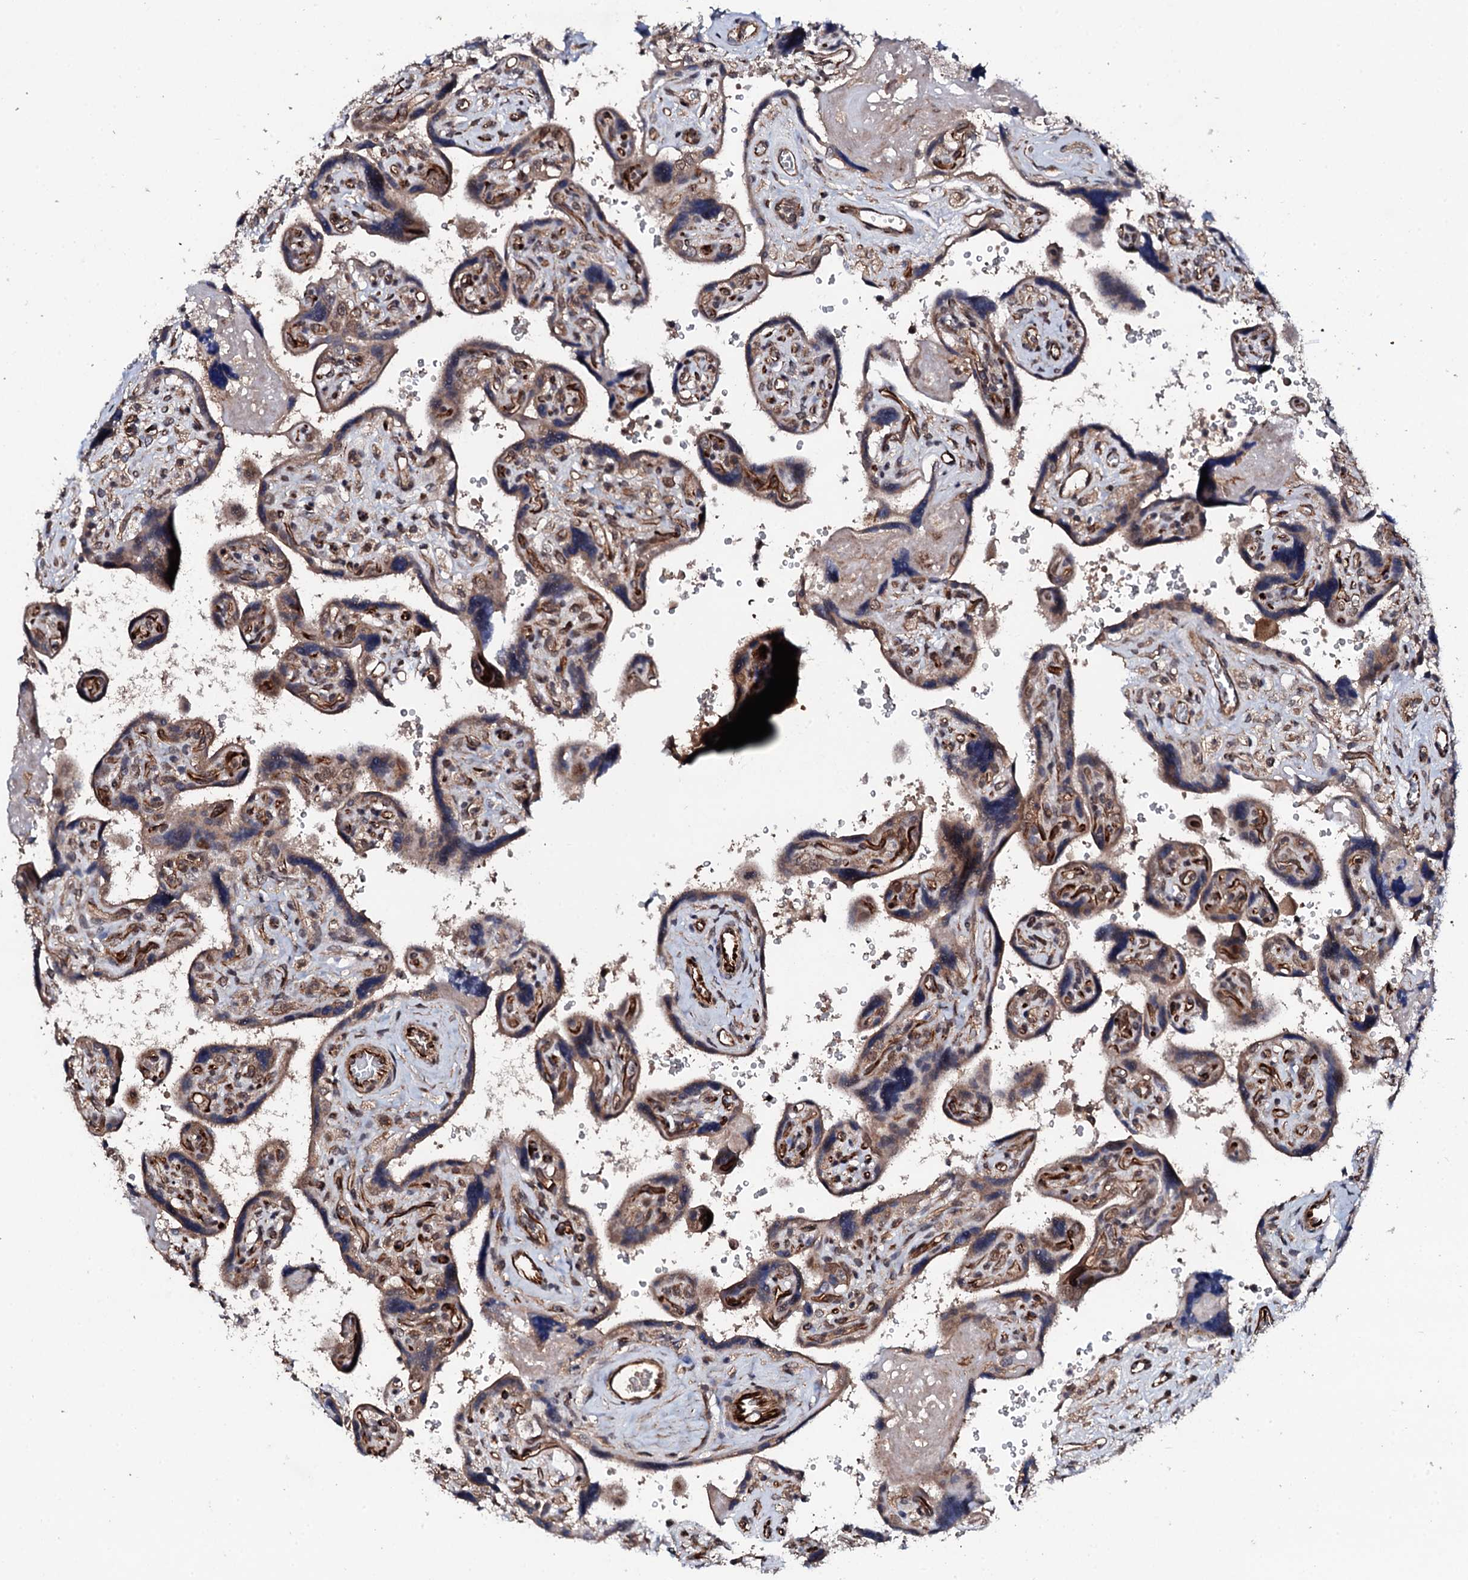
{"staining": {"intensity": "weak", "quantity": "25%-75%", "location": "cytoplasmic/membranous"}, "tissue": "placenta", "cell_type": "Trophoblastic cells", "image_type": "normal", "snomed": [{"axis": "morphology", "description": "Normal tissue, NOS"}, {"axis": "topography", "description": "Placenta"}], "caption": "Immunohistochemistry (DAB (3,3'-diaminobenzidine)) staining of benign human placenta exhibits weak cytoplasmic/membranous protein staining in about 25%-75% of trophoblastic cells.", "gene": "FAM111A", "patient": {"sex": "female", "age": 39}}